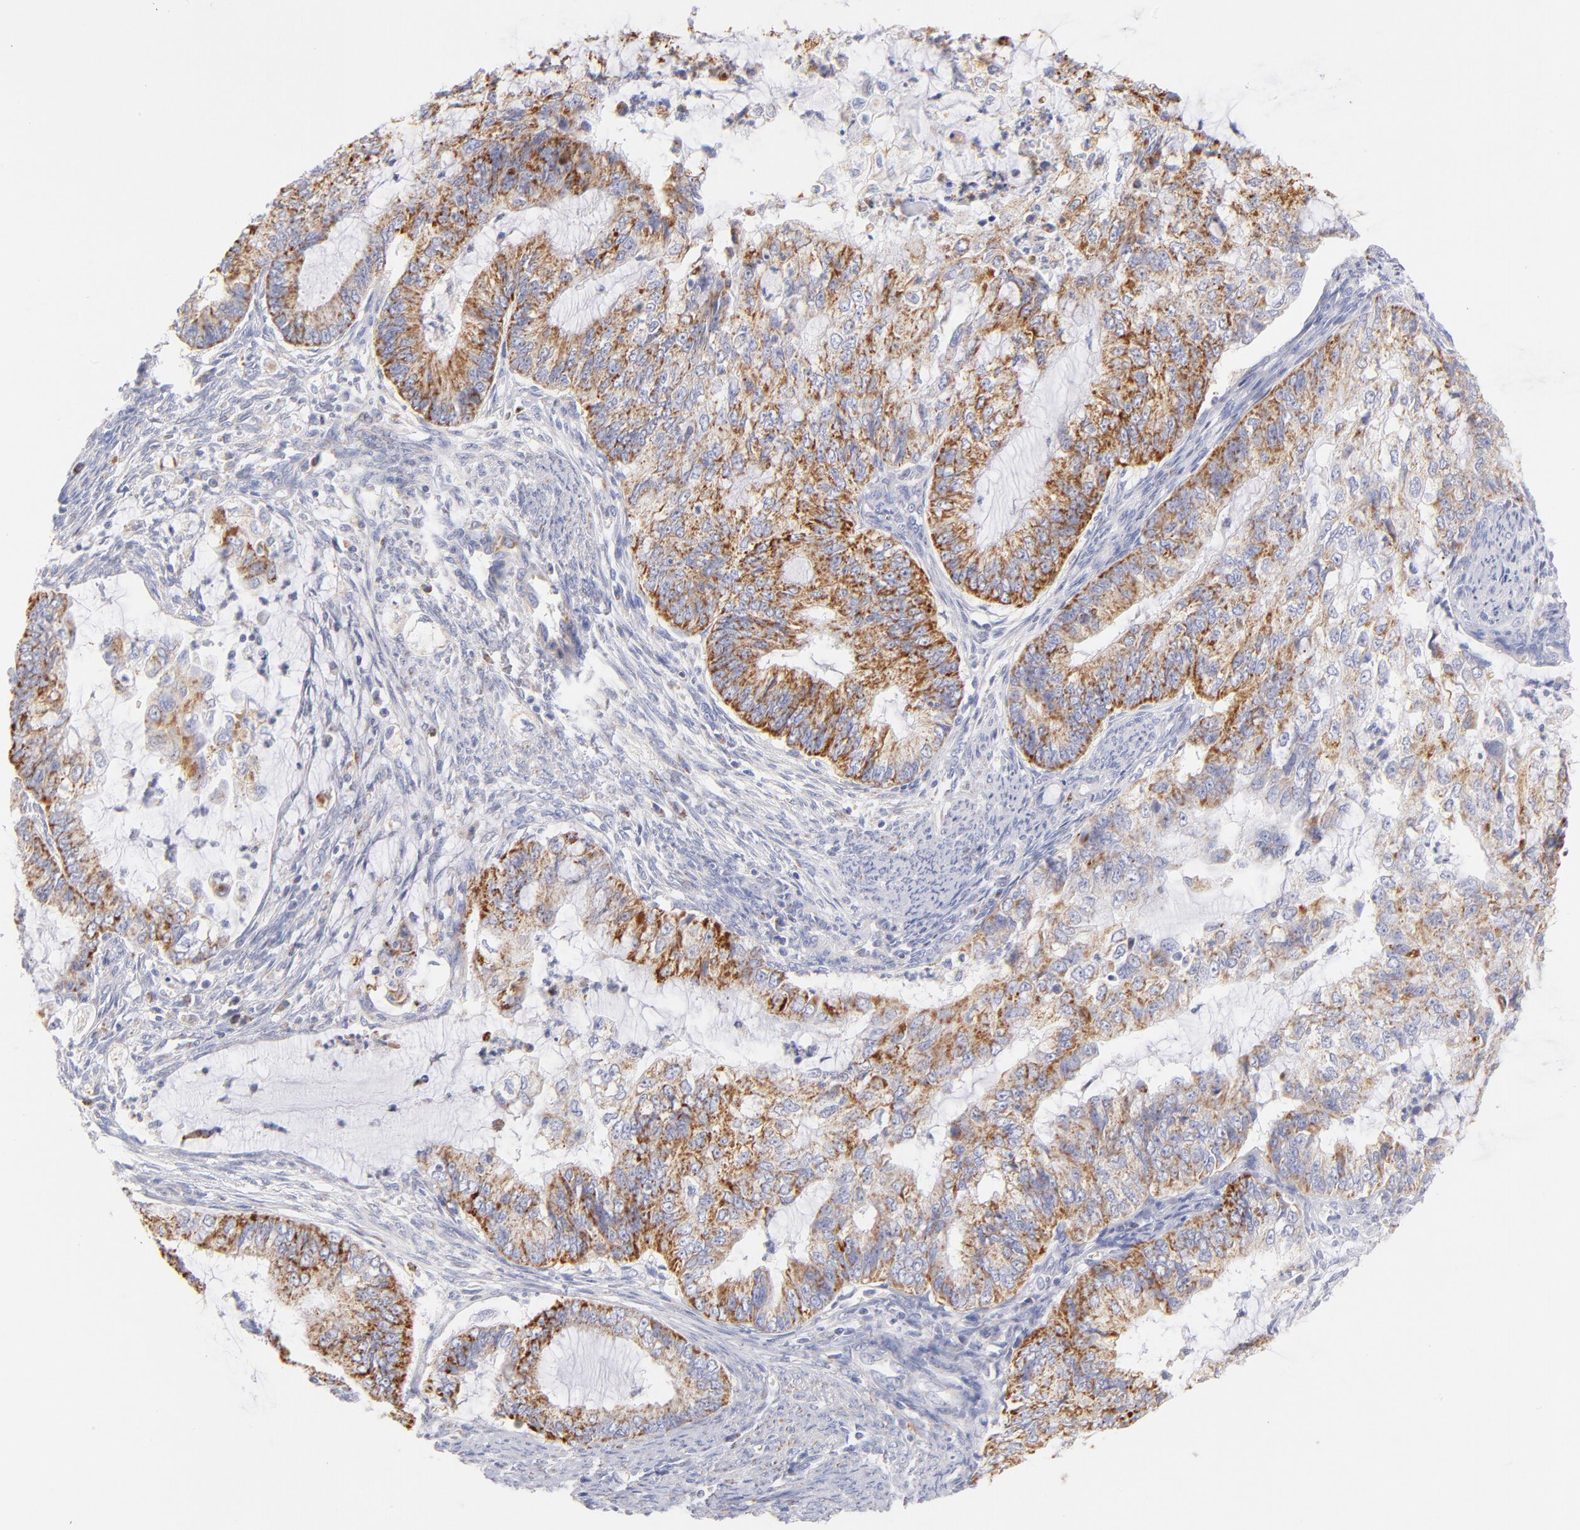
{"staining": {"intensity": "moderate", "quantity": ">75%", "location": "cytoplasmic/membranous"}, "tissue": "endometrial cancer", "cell_type": "Tumor cells", "image_type": "cancer", "snomed": [{"axis": "morphology", "description": "Adenocarcinoma, NOS"}, {"axis": "topography", "description": "Endometrium"}], "caption": "Adenocarcinoma (endometrial) stained for a protein (brown) shows moderate cytoplasmic/membranous positive positivity in about >75% of tumor cells.", "gene": "AIFM1", "patient": {"sex": "female", "age": 75}}